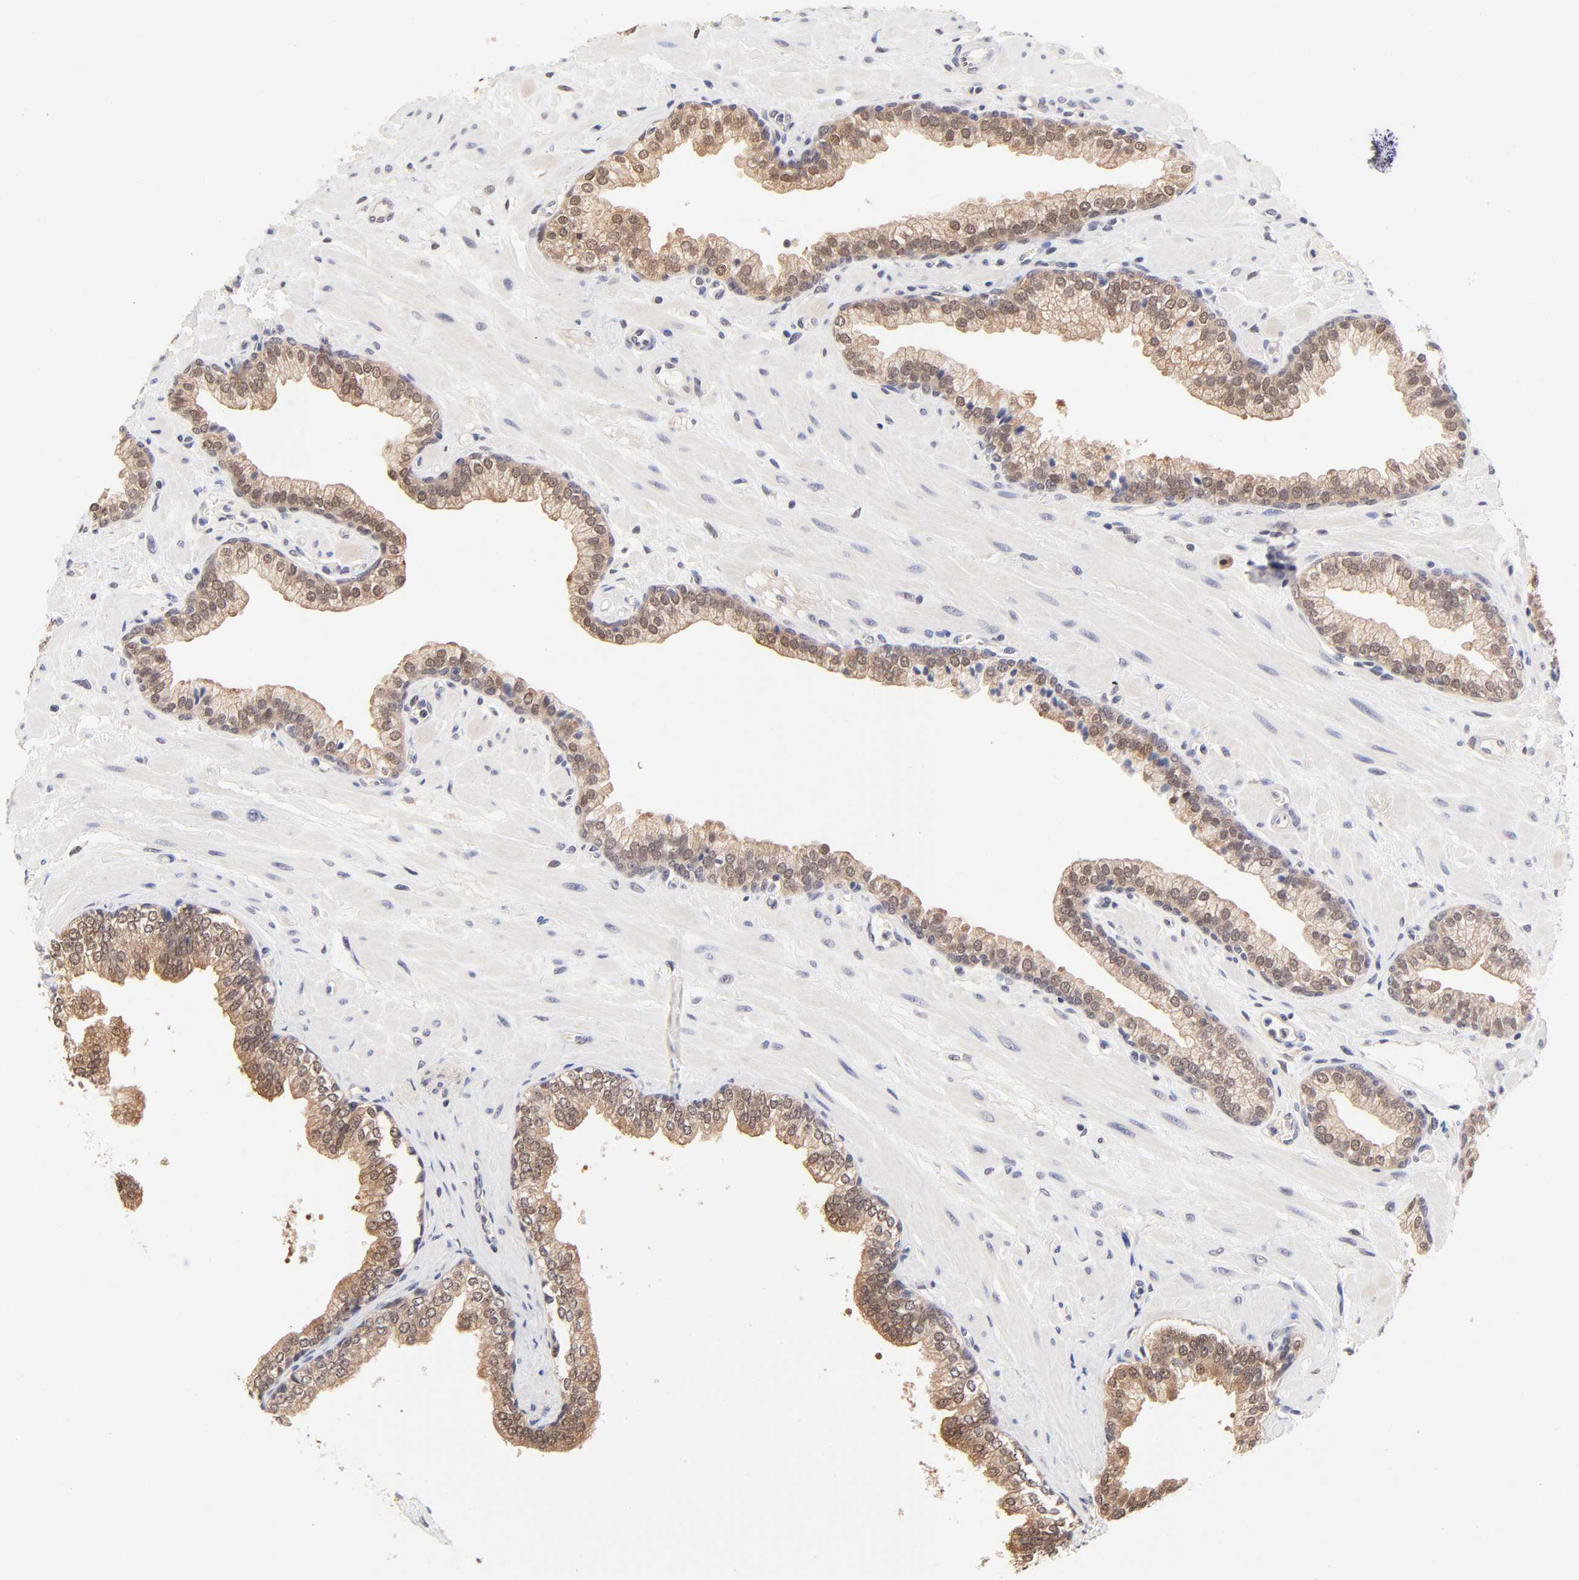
{"staining": {"intensity": "weak", "quantity": ">75%", "location": "cytoplasmic/membranous,nuclear"}, "tissue": "prostate", "cell_type": "Glandular cells", "image_type": "normal", "snomed": [{"axis": "morphology", "description": "Normal tissue, NOS"}, {"axis": "topography", "description": "Prostate"}], "caption": "This image reveals IHC staining of benign prostate, with low weak cytoplasmic/membranous,nuclear expression in about >75% of glandular cells.", "gene": "TXNL1", "patient": {"sex": "male", "age": 60}}